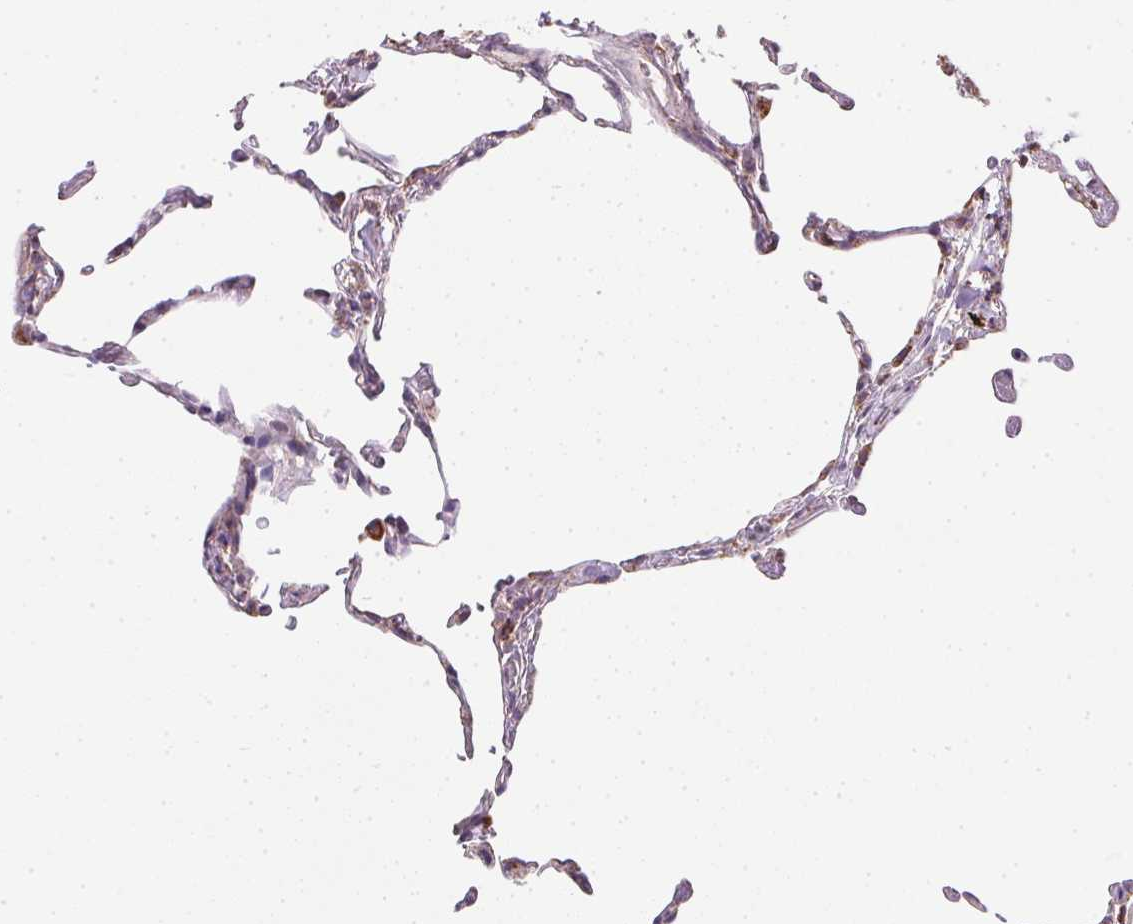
{"staining": {"intensity": "moderate", "quantity": "25%-75%", "location": "cytoplasmic/membranous"}, "tissue": "lung", "cell_type": "Alveolar cells", "image_type": "normal", "snomed": [{"axis": "morphology", "description": "Normal tissue, NOS"}, {"axis": "topography", "description": "Lung"}], "caption": "A photomicrograph of lung stained for a protein demonstrates moderate cytoplasmic/membranous brown staining in alveolar cells. The staining was performed using DAB, with brown indicating positive protein expression. Nuclei are stained blue with hematoxylin.", "gene": "MAPK11", "patient": {"sex": "female", "age": 57}}